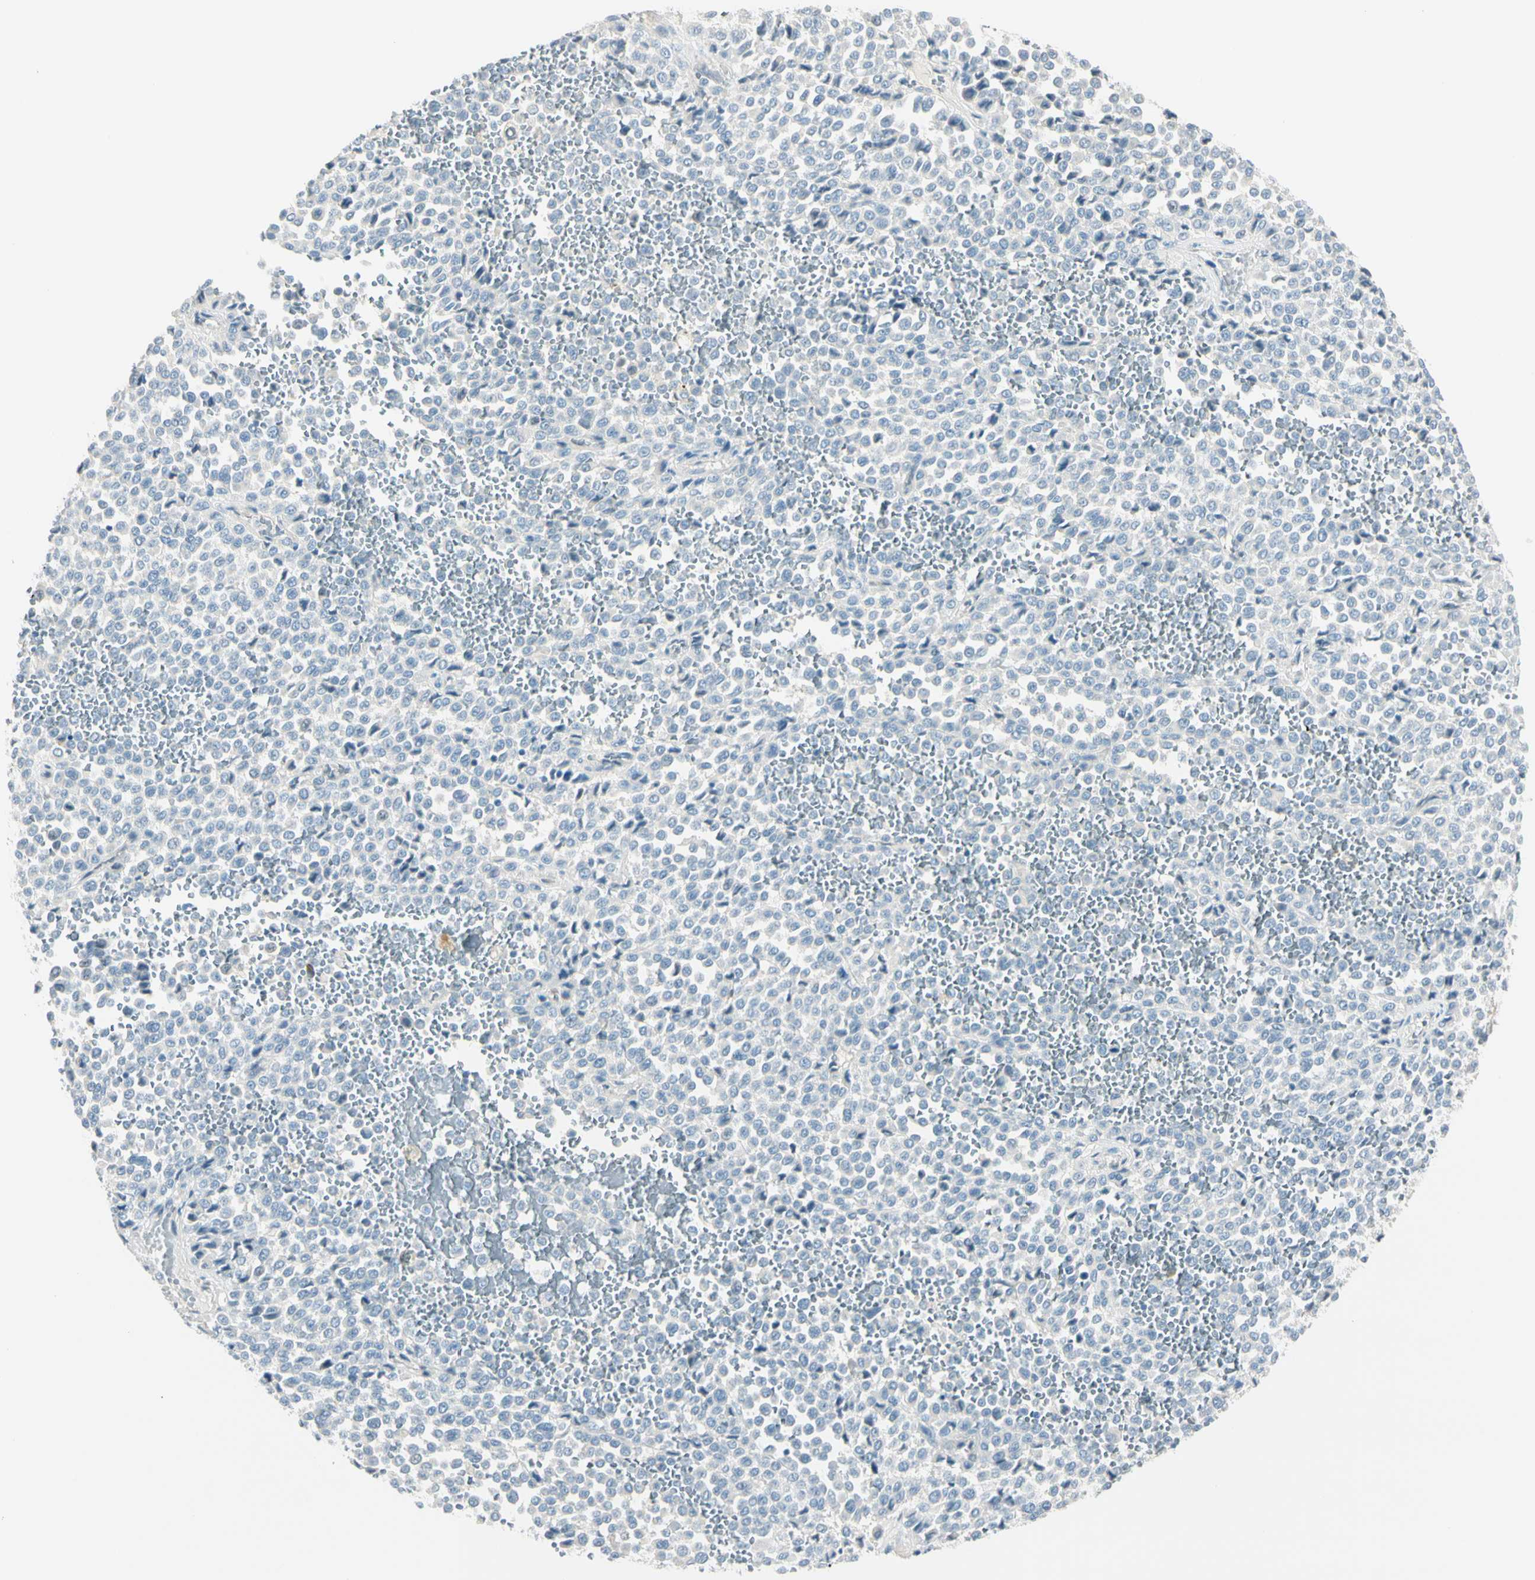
{"staining": {"intensity": "negative", "quantity": "none", "location": "none"}, "tissue": "melanoma", "cell_type": "Tumor cells", "image_type": "cancer", "snomed": [{"axis": "morphology", "description": "Malignant melanoma, Metastatic site"}, {"axis": "topography", "description": "Pancreas"}], "caption": "Immunohistochemical staining of human malignant melanoma (metastatic site) shows no significant staining in tumor cells. (Stains: DAB (3,3'-diaminobenzidine) immunohistochemistry (IHC) with hematoxylin counter stain, Microscopy: brightfield microscopy at high magnification).", "gene": "SLC6A15", "patient": {"sex": "female", "age": 30}}